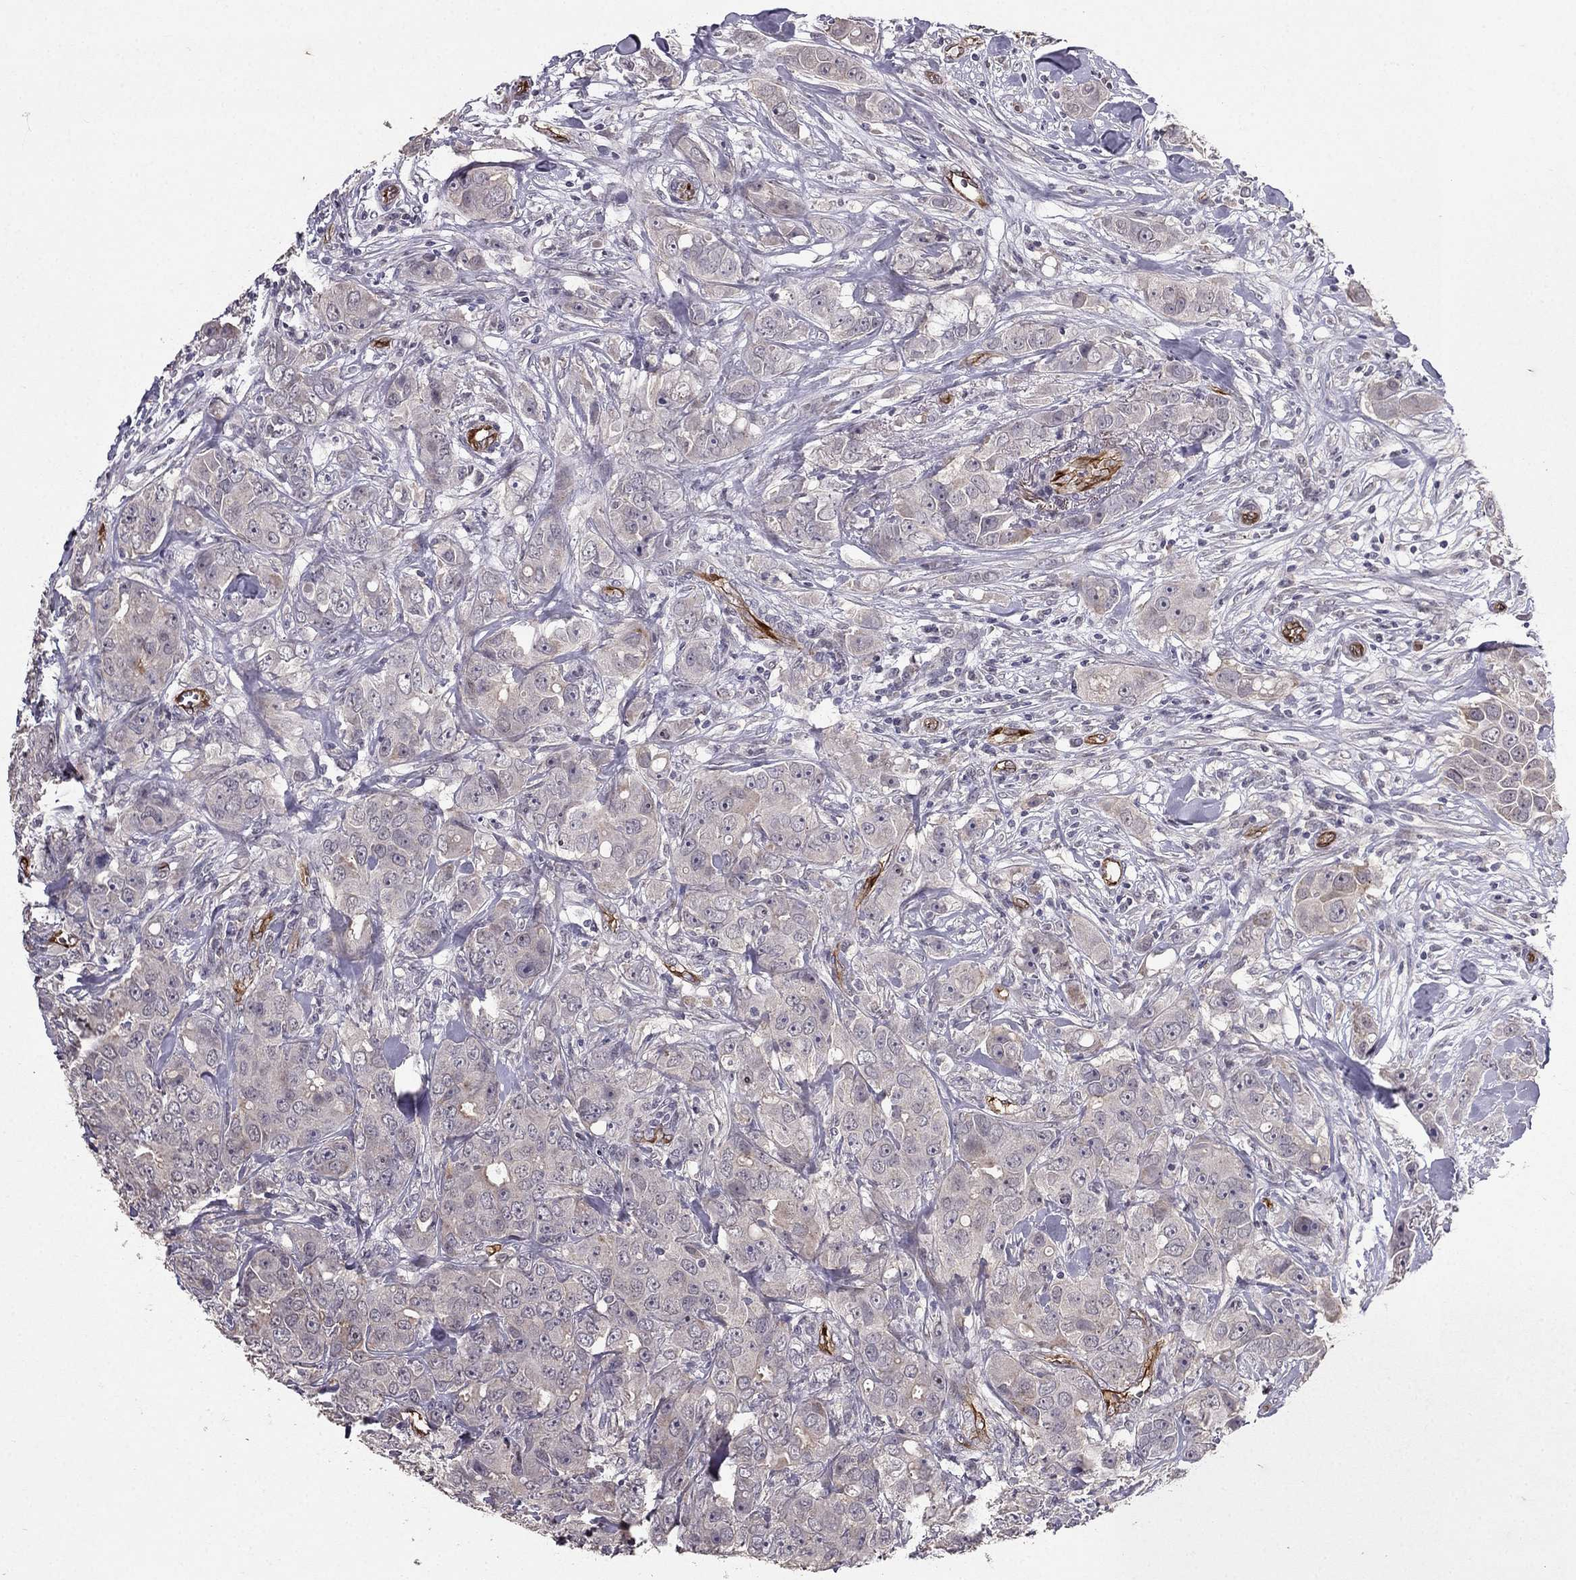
{"staining": {"intensity": "negative", "quantity": "none", "location": "none"}, "tissue": "breast cancer", "cell_type": "Tumor cells", "image_type": "cancer", "snomed": [{"axis": "morphology", "description": "Duct carcinoma"}, {"axis": "topography", "description": "Breast"}], "caption": "Immunohistochemistry (IHC) histopathology image of breast cancer (intraductal carcinoma) stained for a protein (brown), which exhibits no positivity in tumor cells. (DAB IHC with hematoxylin counter stain).", "gene": "RASIP1", "patient": {"sex": "female", "age": 43}}